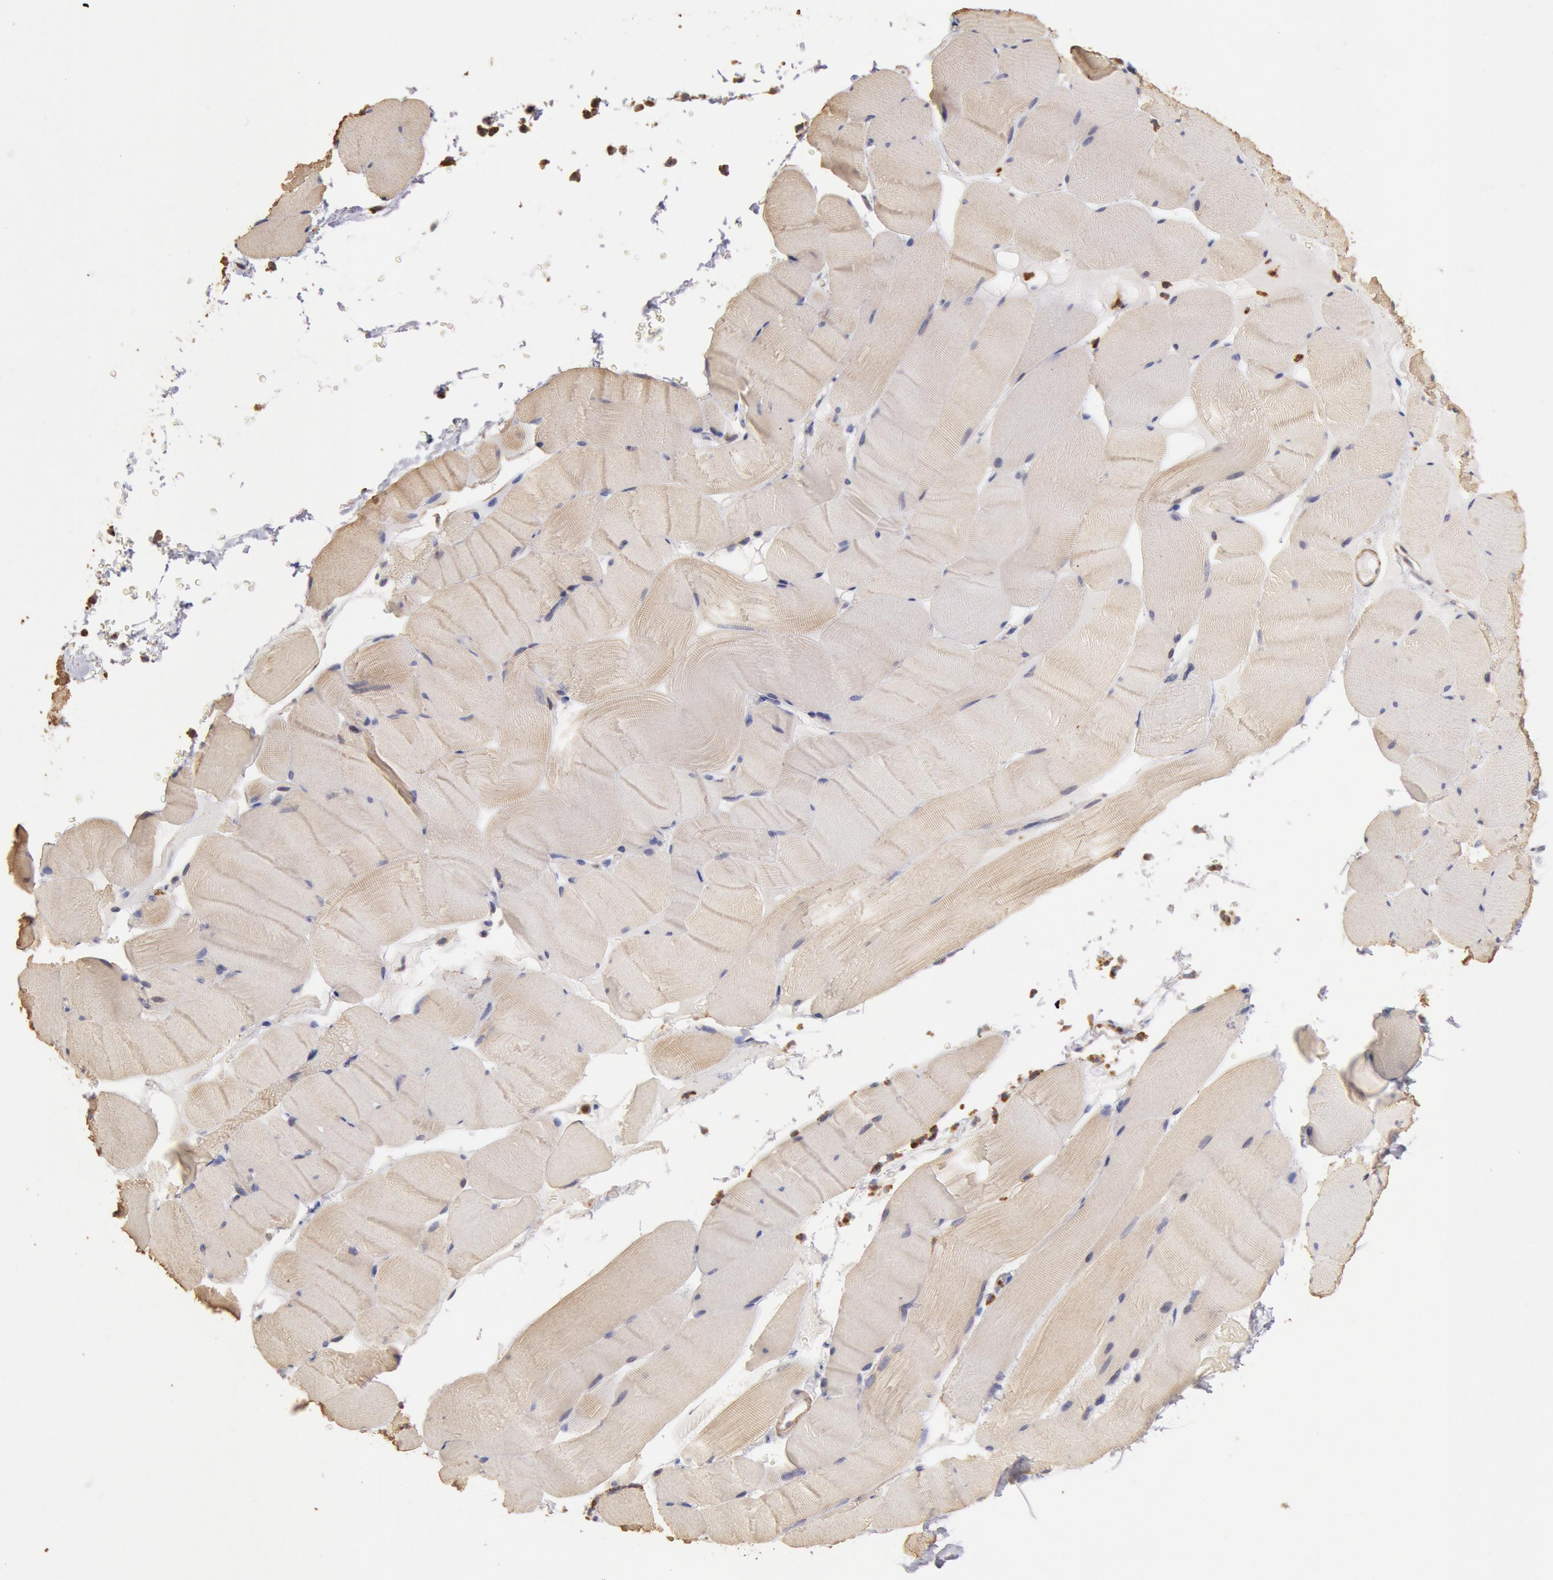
{"staining": {"intensity": "weak", "quantity": ">75%", "location": "cytoplasmic/membranous"}, "tissue": "skeletal muscle", "cell_type": "Myocytes", "image_type": "normal", "snomed": [{"axis": "morphology", "description": "Normal tissue, NOS"}, {"axis": "topography", "description": "Skeletal muscle"}], "caption": "Human skeletal muscle stained with a brown dye reveals weak cytoplasmic/membranous positive expression in about >75% of myocytes.", "gene": "TMED8", "patient": {"sex": "male", "age": 62}}